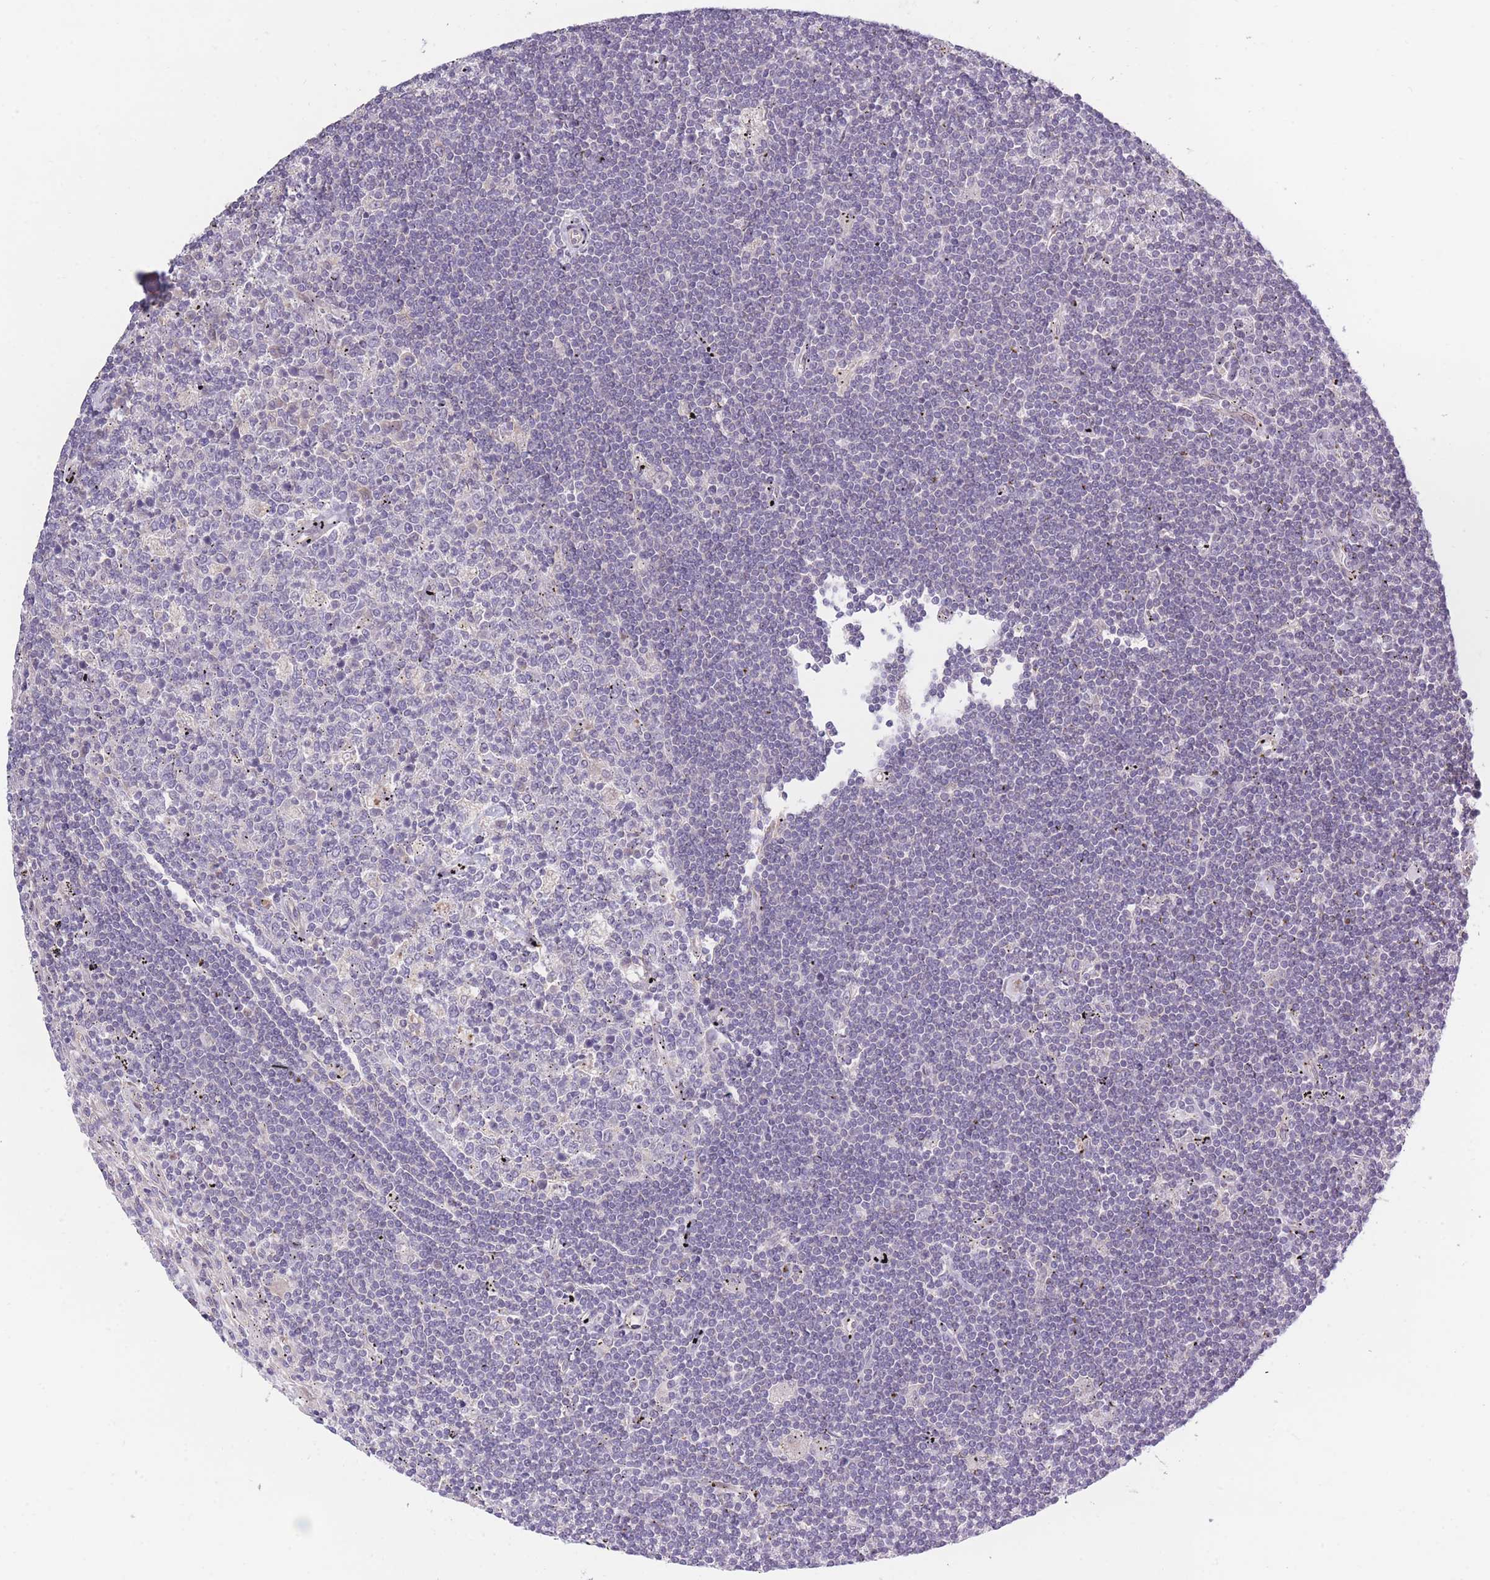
{"staining": {"intensity": "negative", "quantity": "none", "location": "none"}, "tissue": "lymphoma", "cell_type": "Tumor cells", "image_type": "cancer", "snomed": [{"axis": "morphology", "description": "Malignant lymphoma, non-Hodgkin's type, Low grade"}, {"axis": "topography", "description": "Spleen"}], "caption": "This histopathology image is of lymphoma stained with immunohistochemistry (IHC) to label a protein in brown with the nuclei are counter-stained blue. There is no staining in tumor cells.", "gene": "CCNQ", "patient": {"sex": "male", "age": 76}}